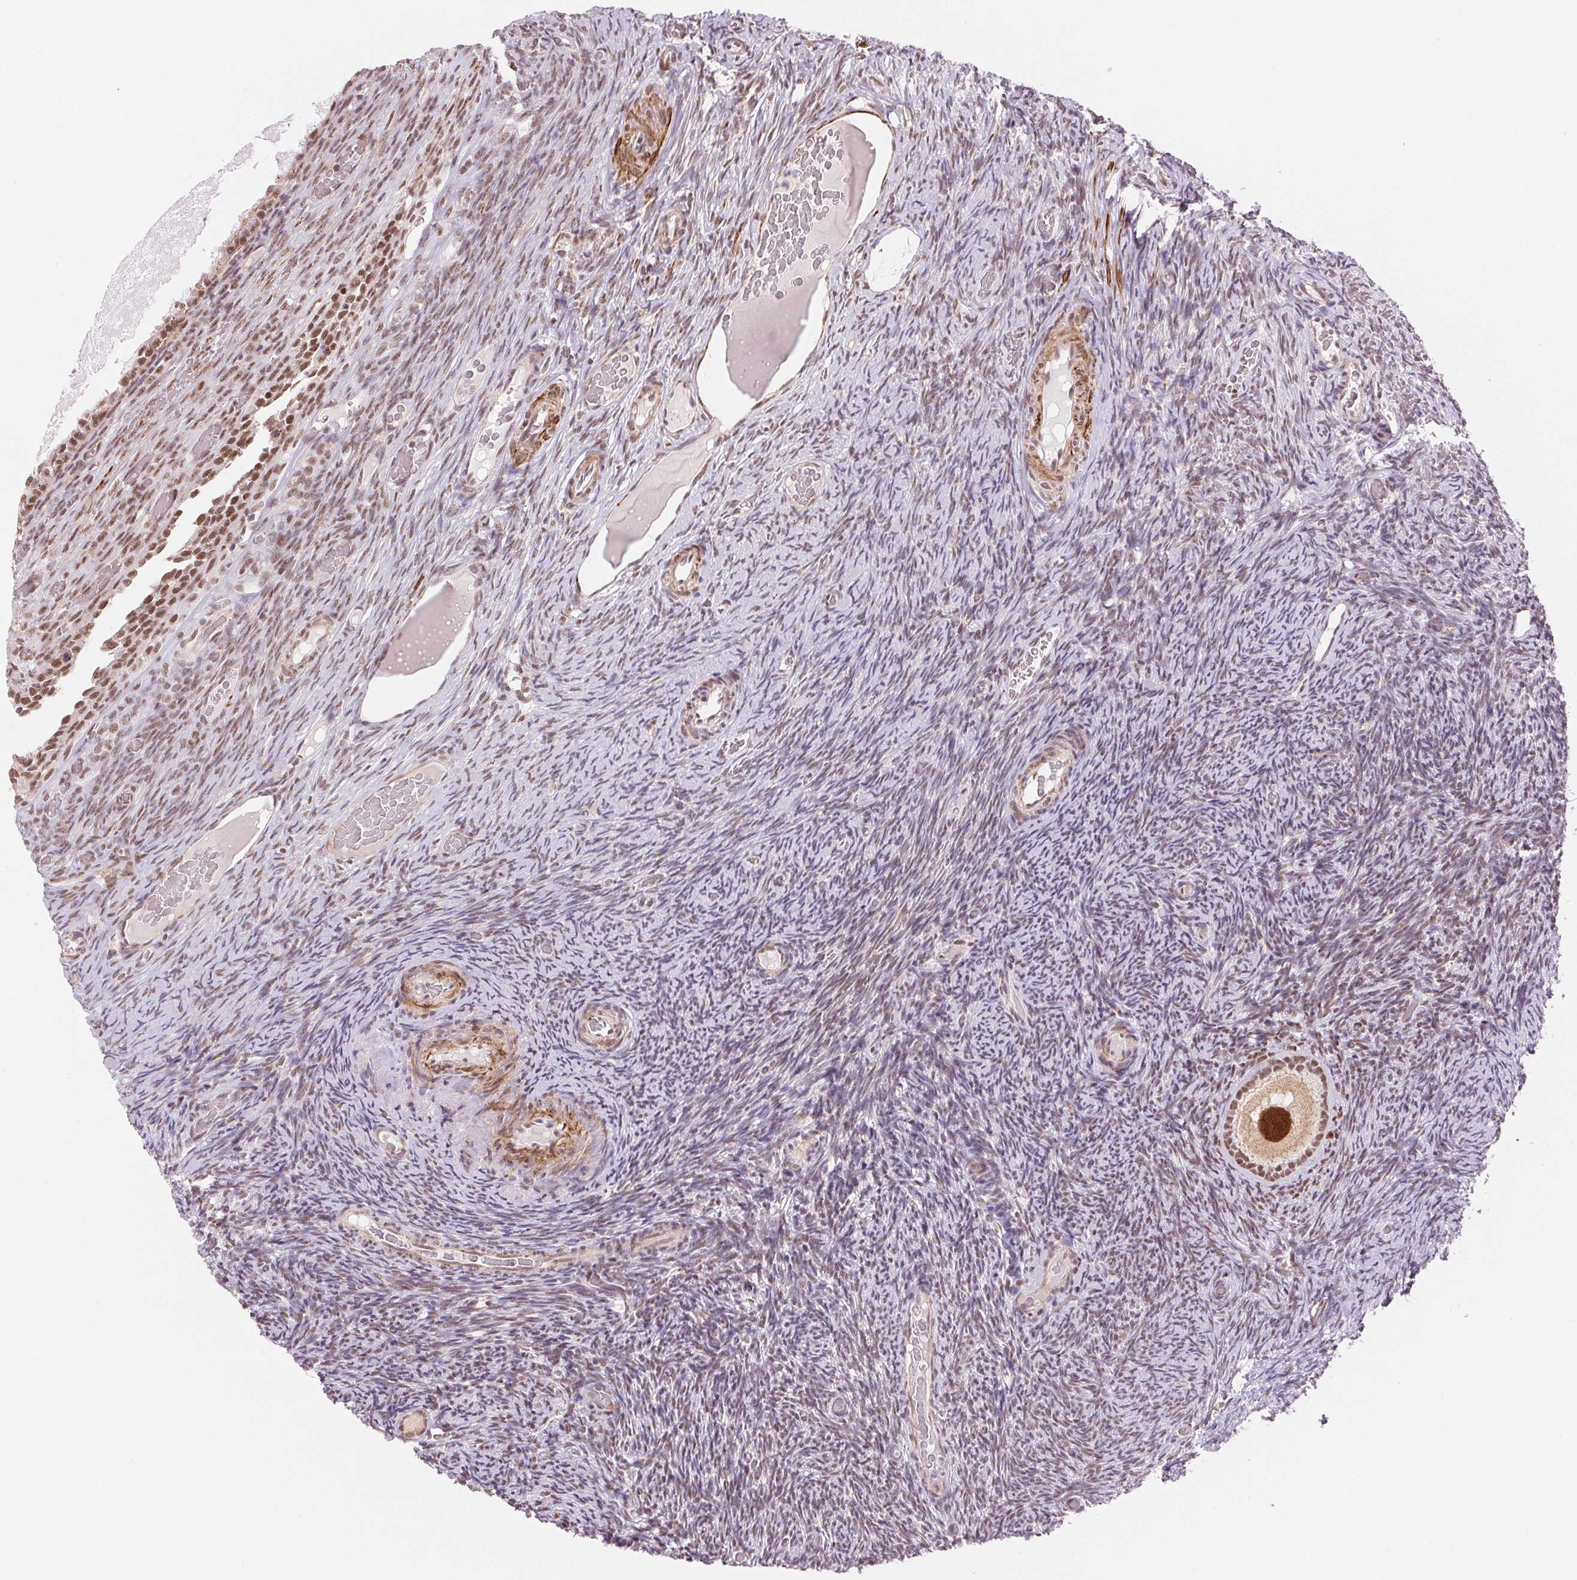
{"staining": {"intensity": "strong", "quantity": ">75%", "location": "nuclear"}, "tissue": "ovary", "cell_type": "Follicle cells", "image_type": "normal", "snomed": [{"axis": "morphology", "description": "Normal tissue, NOS"}, {"axis": "topography", "description": "Ovary"}], "caption": "DAB immunohistochemical staining of normal human ovary displays strong nuclear protein expression in about >75% of follicle cells.", "gene": "HNRNPDL", "patient": {"sex": "female", "age": 34}}